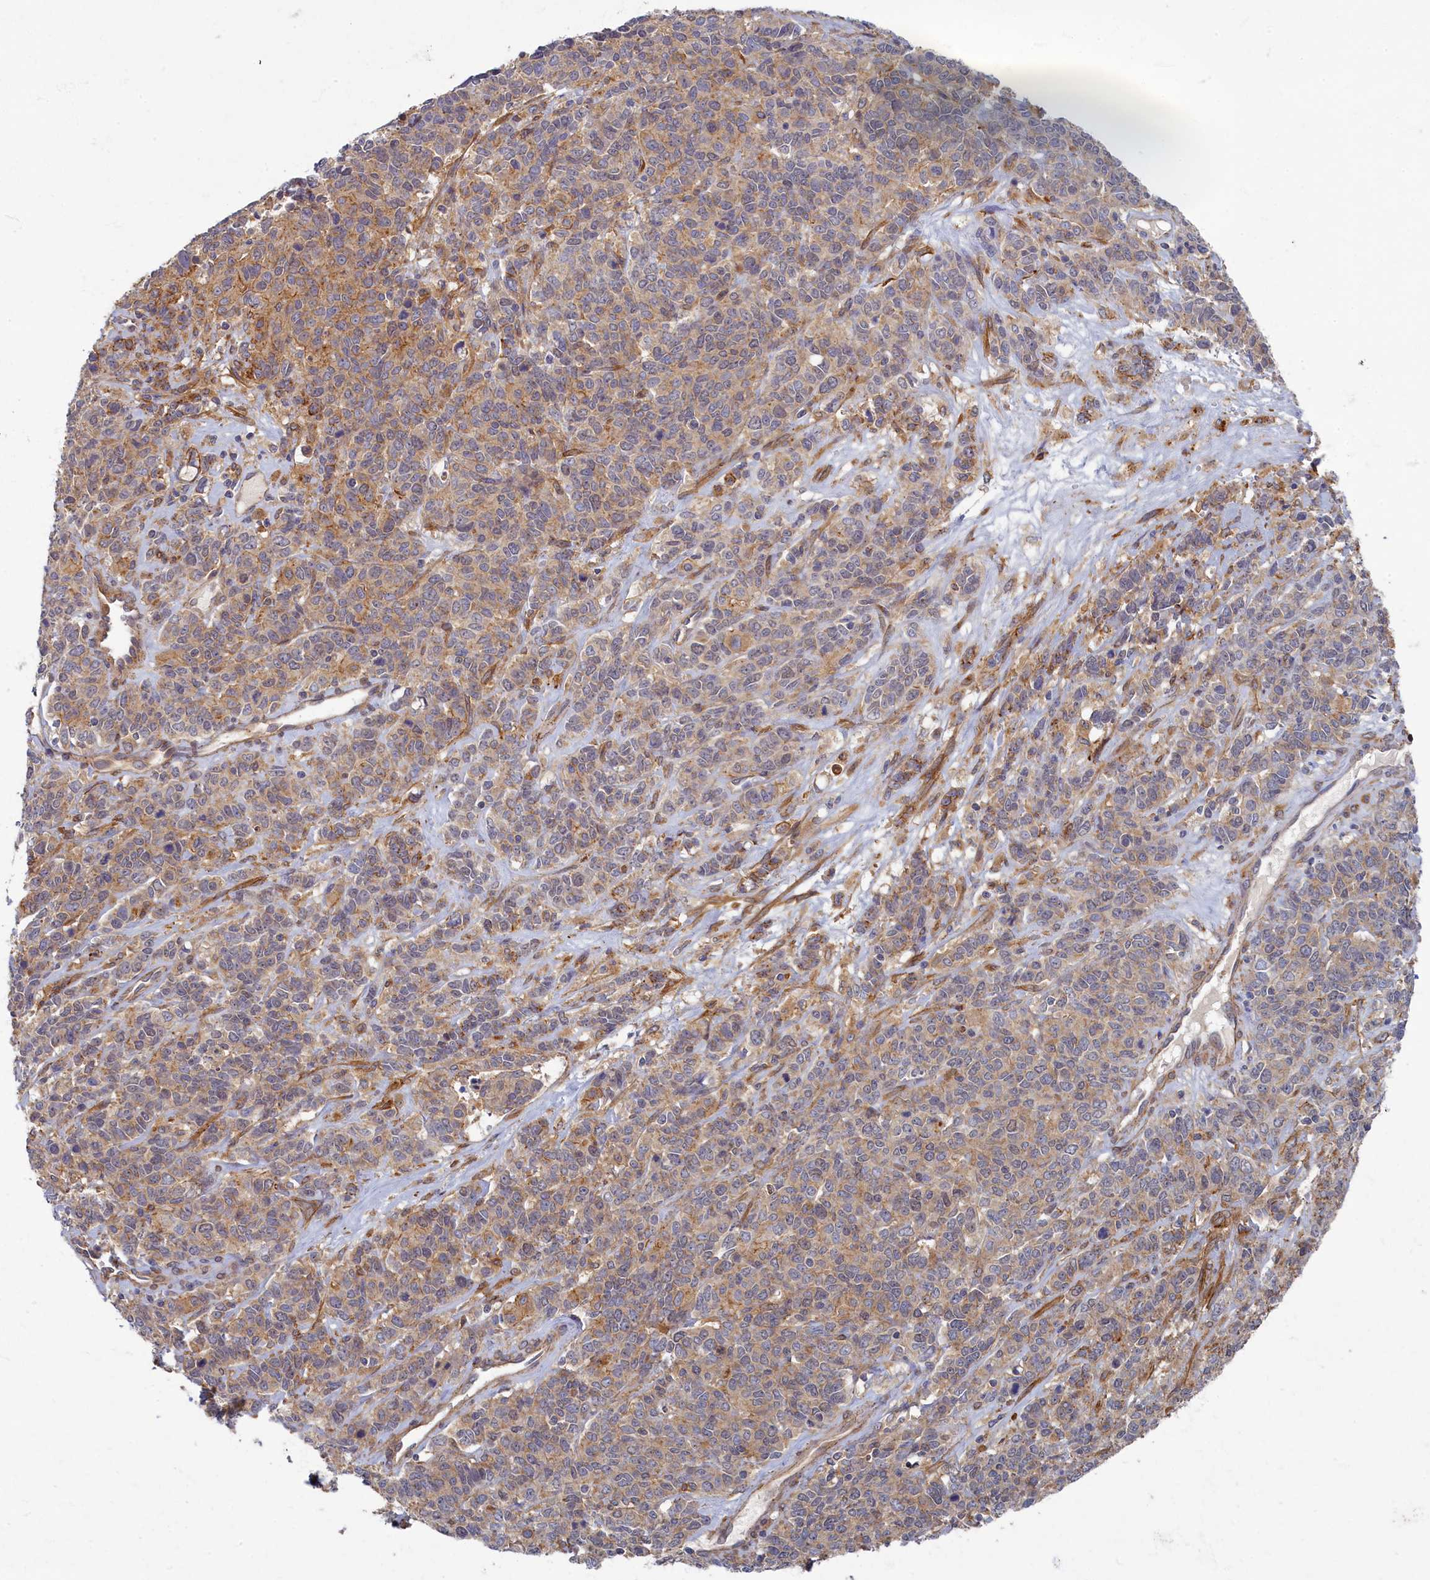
{"staining": {"intensity": "moderate", "quantity": ">75%", "location": "cytoplasmic/membranous"}, "tissue": "cervical cancer", "cell_type": "Tumor cells", "image_type": "cancer", "snomed": [{"axis": "morphology", "description": "Squamous cell carcinoma, NOS"}, {"axis": "topography", "description": "Cervix"}], "caption": "Cervical cancer stained with DAB immunohistochemistry (IHC) shows medium levels of moderate cytoplasmic/membranous positivity in approximately >75% of tumor cells.", "gene": "PSMG2", "patient": {"sex": "female", "age": 60}}